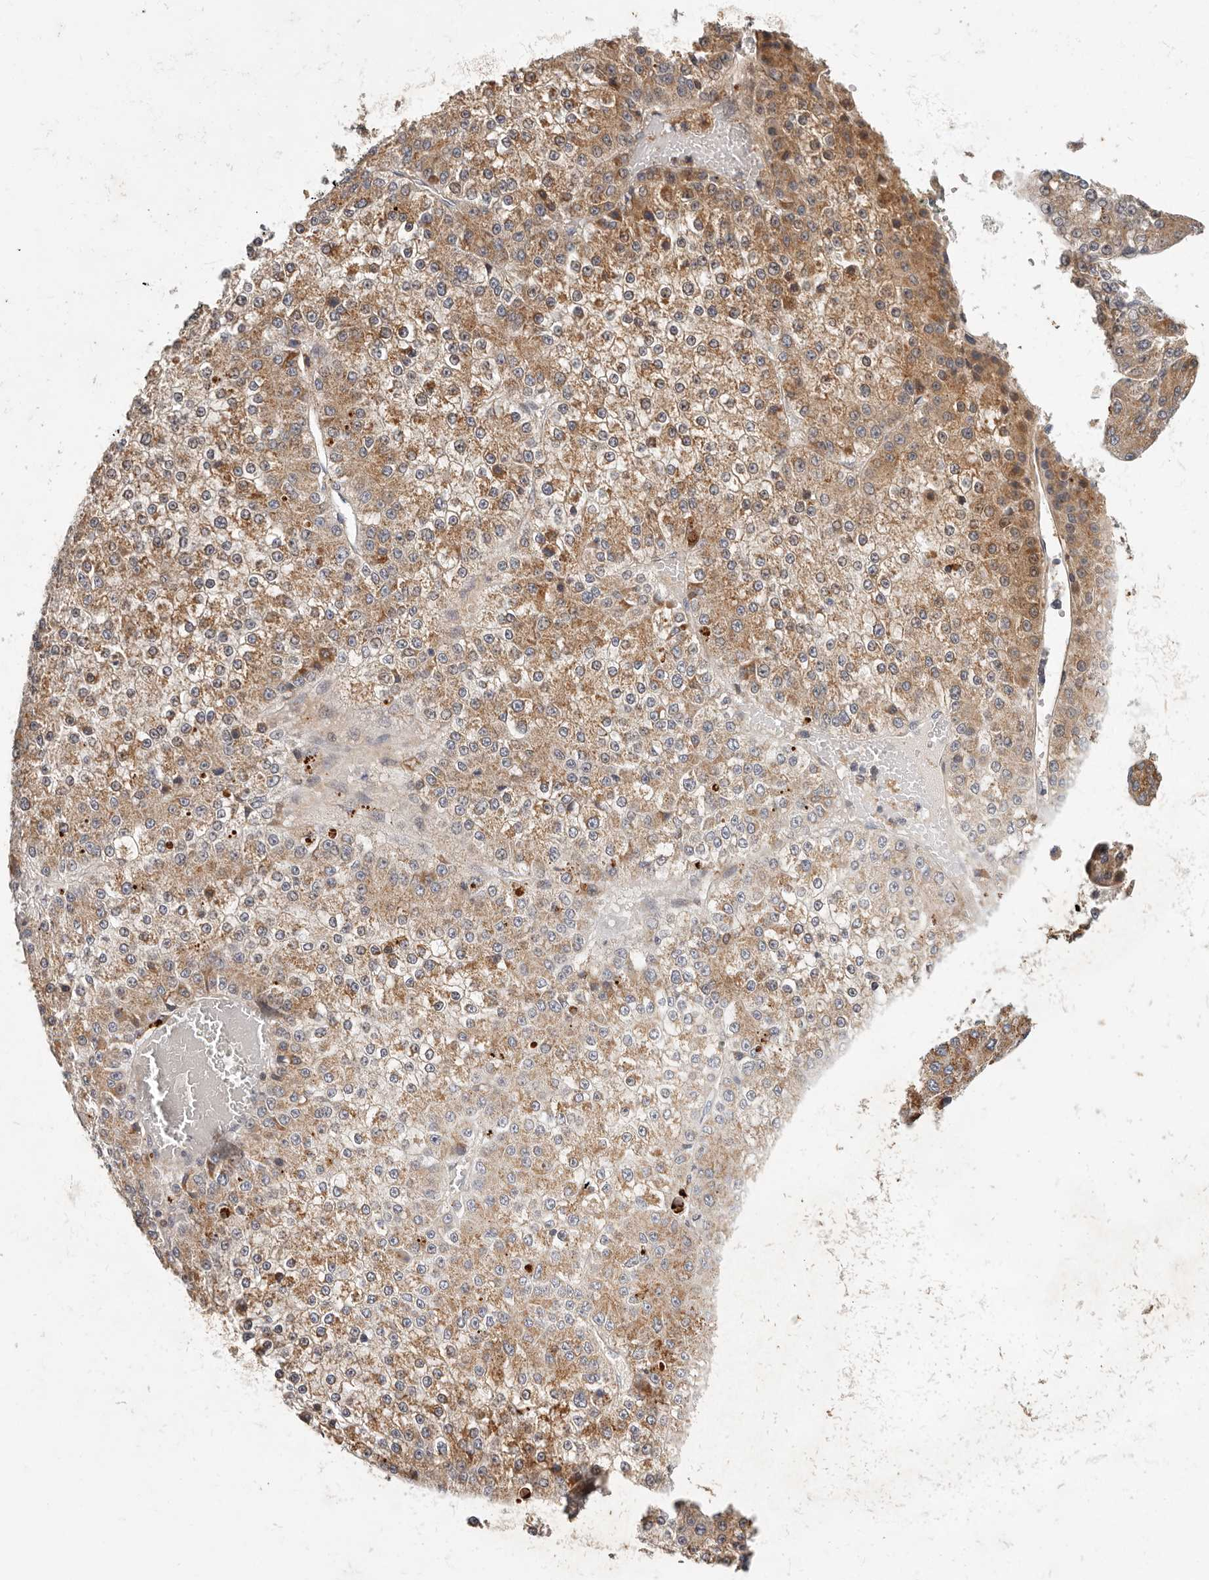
{"staining": {"intensity": "moderate", "quantity": ">75%", "location": "cytoplasmic/membranous"}, "tissue": "liver cancer", "cell_type": "Tumor cells", "image_type": "cancer", "snomed": [{"axis": "morphology", "description": "Carcinoma, Hepatocellular, NOS"}, {"axis": "topography", "description": "Liver"}], "caption": "The photomicrograph shows immunohistochemical staining of liver cancer (hepatocellular carcinoma). There is moderate cytoplasmic/membranous positivity is seen in about >75% of tumor cells. (Brightfield microscopy of DAB IHC at high magnification).", "gene": "MRPS10", "patient": {"sex": "female", "age": 73}}